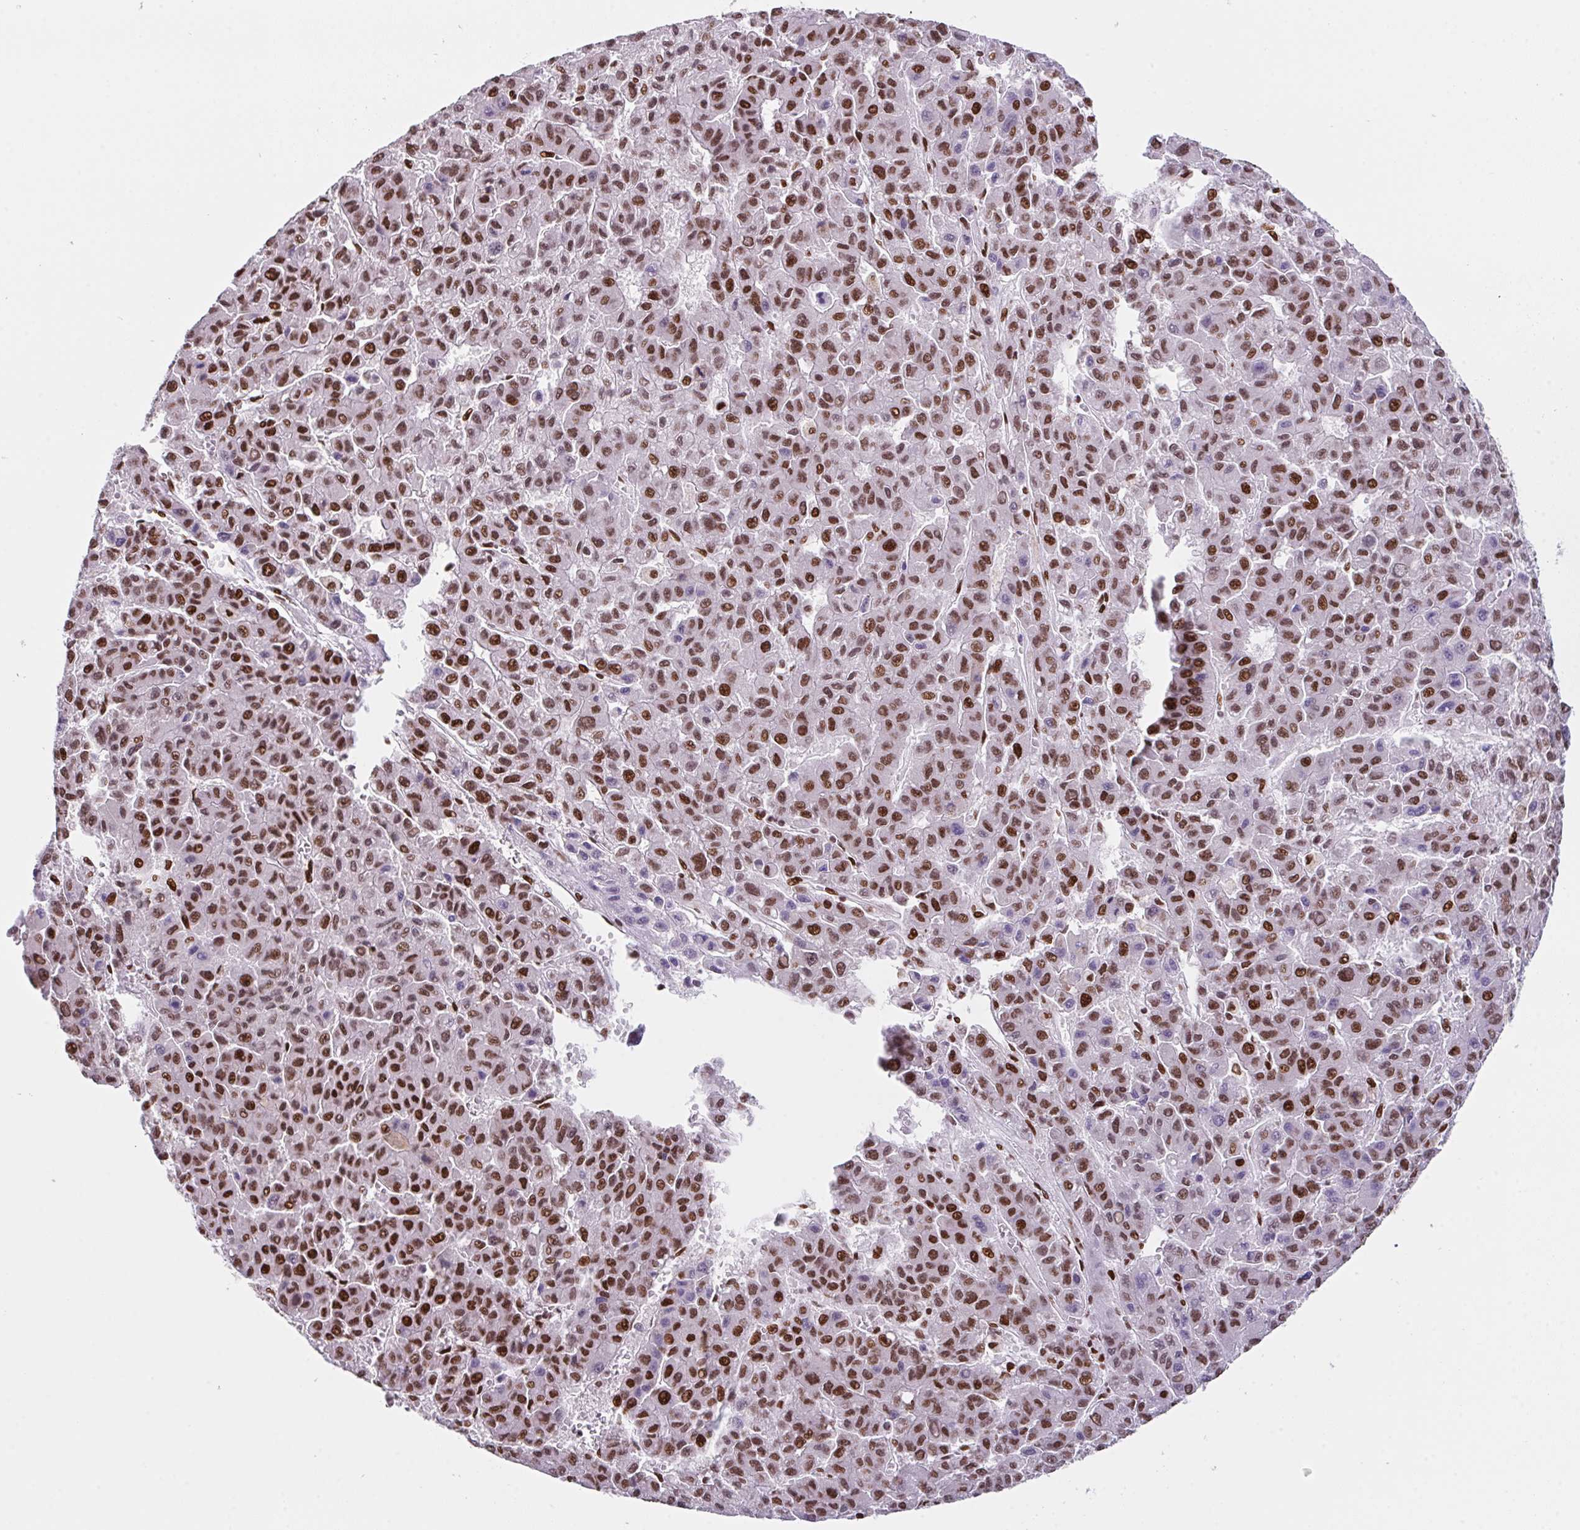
{"staining": {"intensity": "strong", "quantity": ">75%", "location": "nuclear"}, "tissue": "liver cancer", "cell_type": "Tumor cells", "image_type": "cancer", "snomed": [{"axis": "morphology", "description": "Carcinoma, Hepatocellular, NOS"}, {"axis": "topography", "description": "Liver"}], "caption": "Tumor cells reveal high levels of strong nuclear staining in about >75% of cells in human liver cancer (hepatocellular carcinoma).", "gene": "CLP1", "patient": {"sex": "male", "age": 70}}